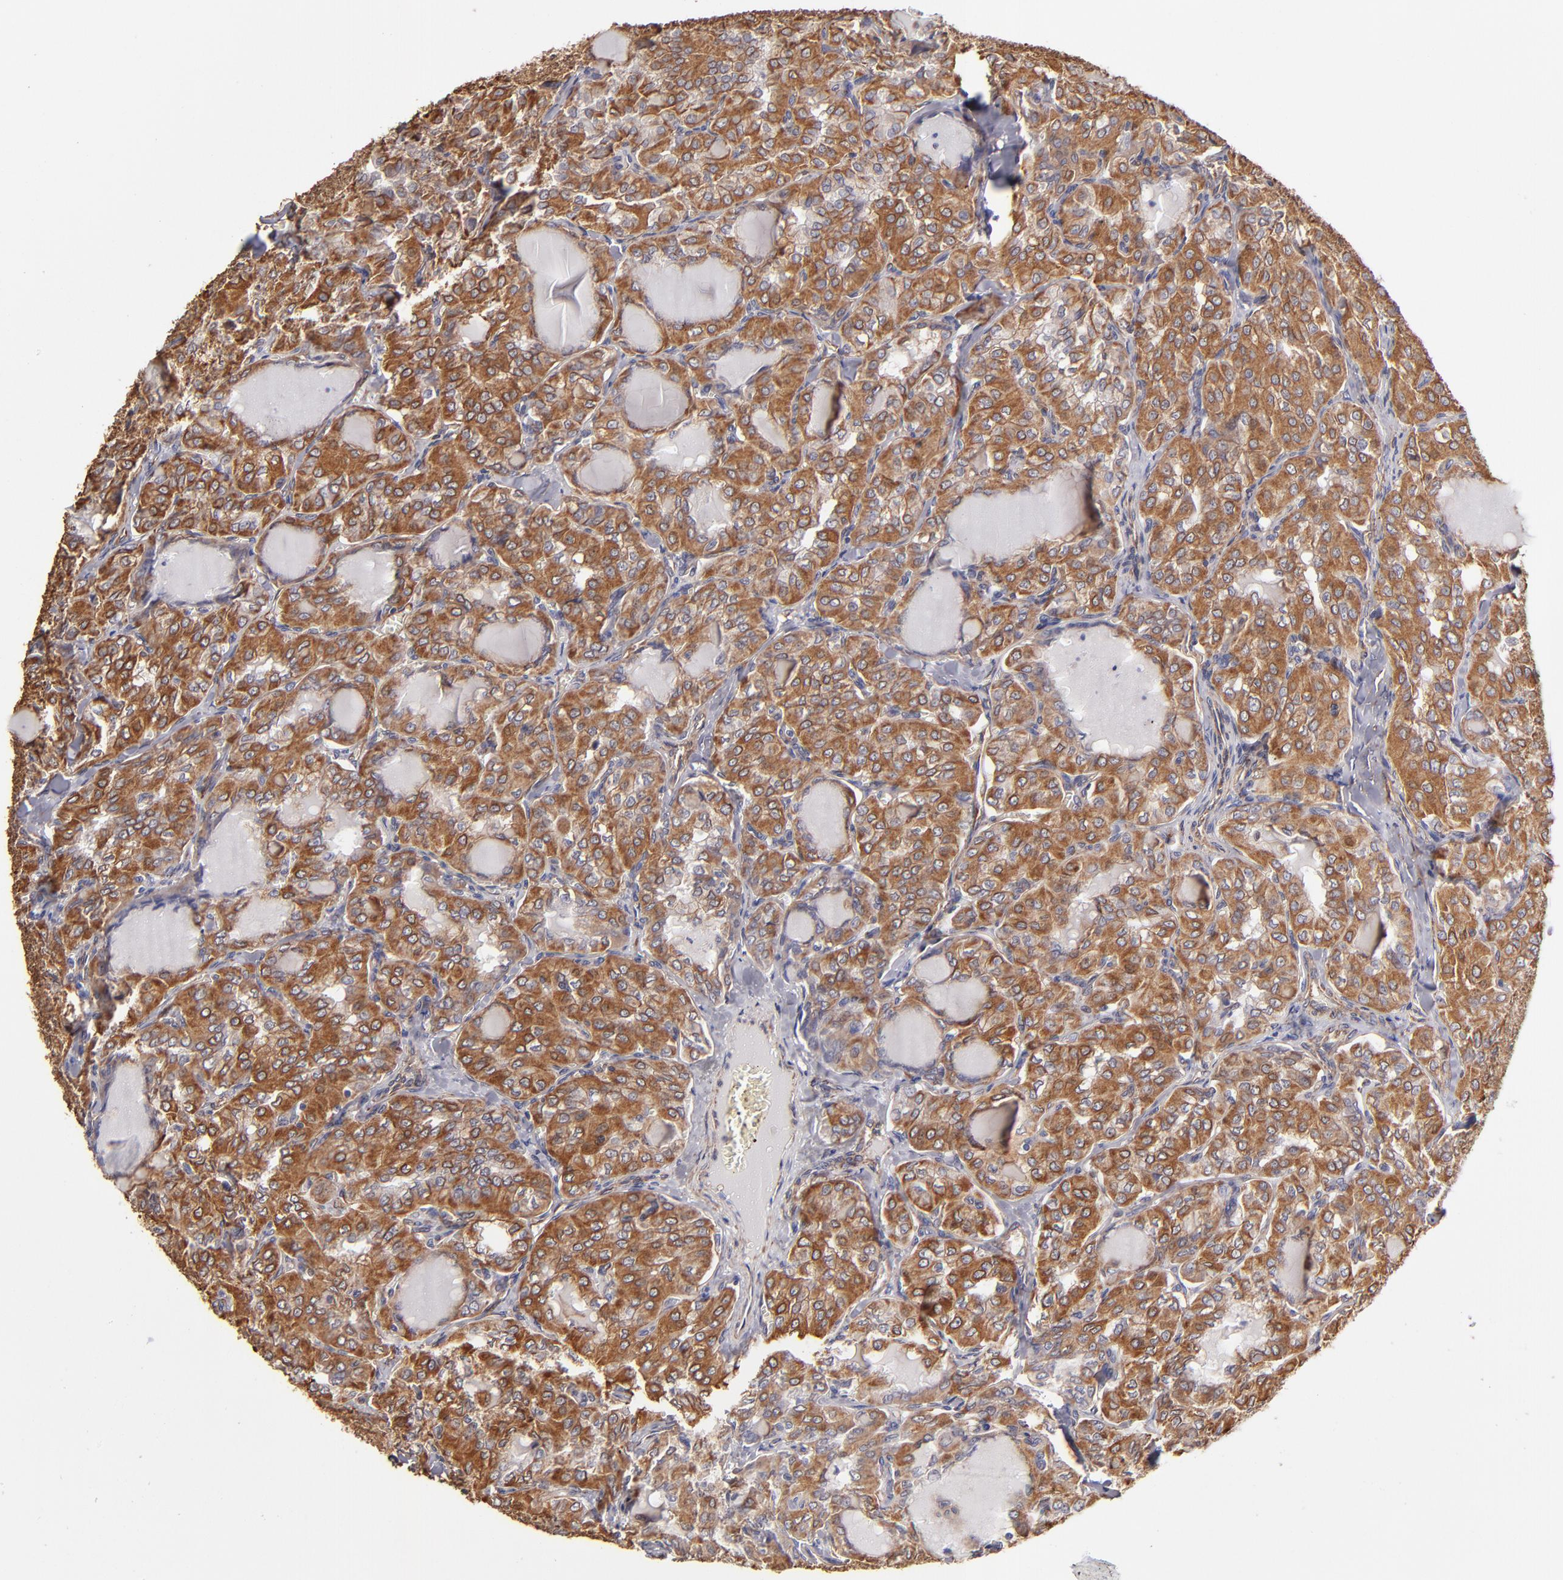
{"staining": {"intensity": "strong", "quantity": ">75%", "location": "cytoplasmic/membranous"}, "tissue": "thyroid cancer", "cell_type": "Tumor cells", "image_type": "cancer", "snomed": [{"axis": "morphology", "description": "Papillary adenocarcinoma, NOS"}, {"axis": "topography", "description": "Thyroid gland"}], "caption": "Immunohistochemical staining of human thyroid cancer (papillary adenocarcinoma) reveals strong cytoplasmic/membranous protein expression in about >75% of tumor cells.", "gene": "ABCC1", "patient": {"sex": "male", "age": 20}}